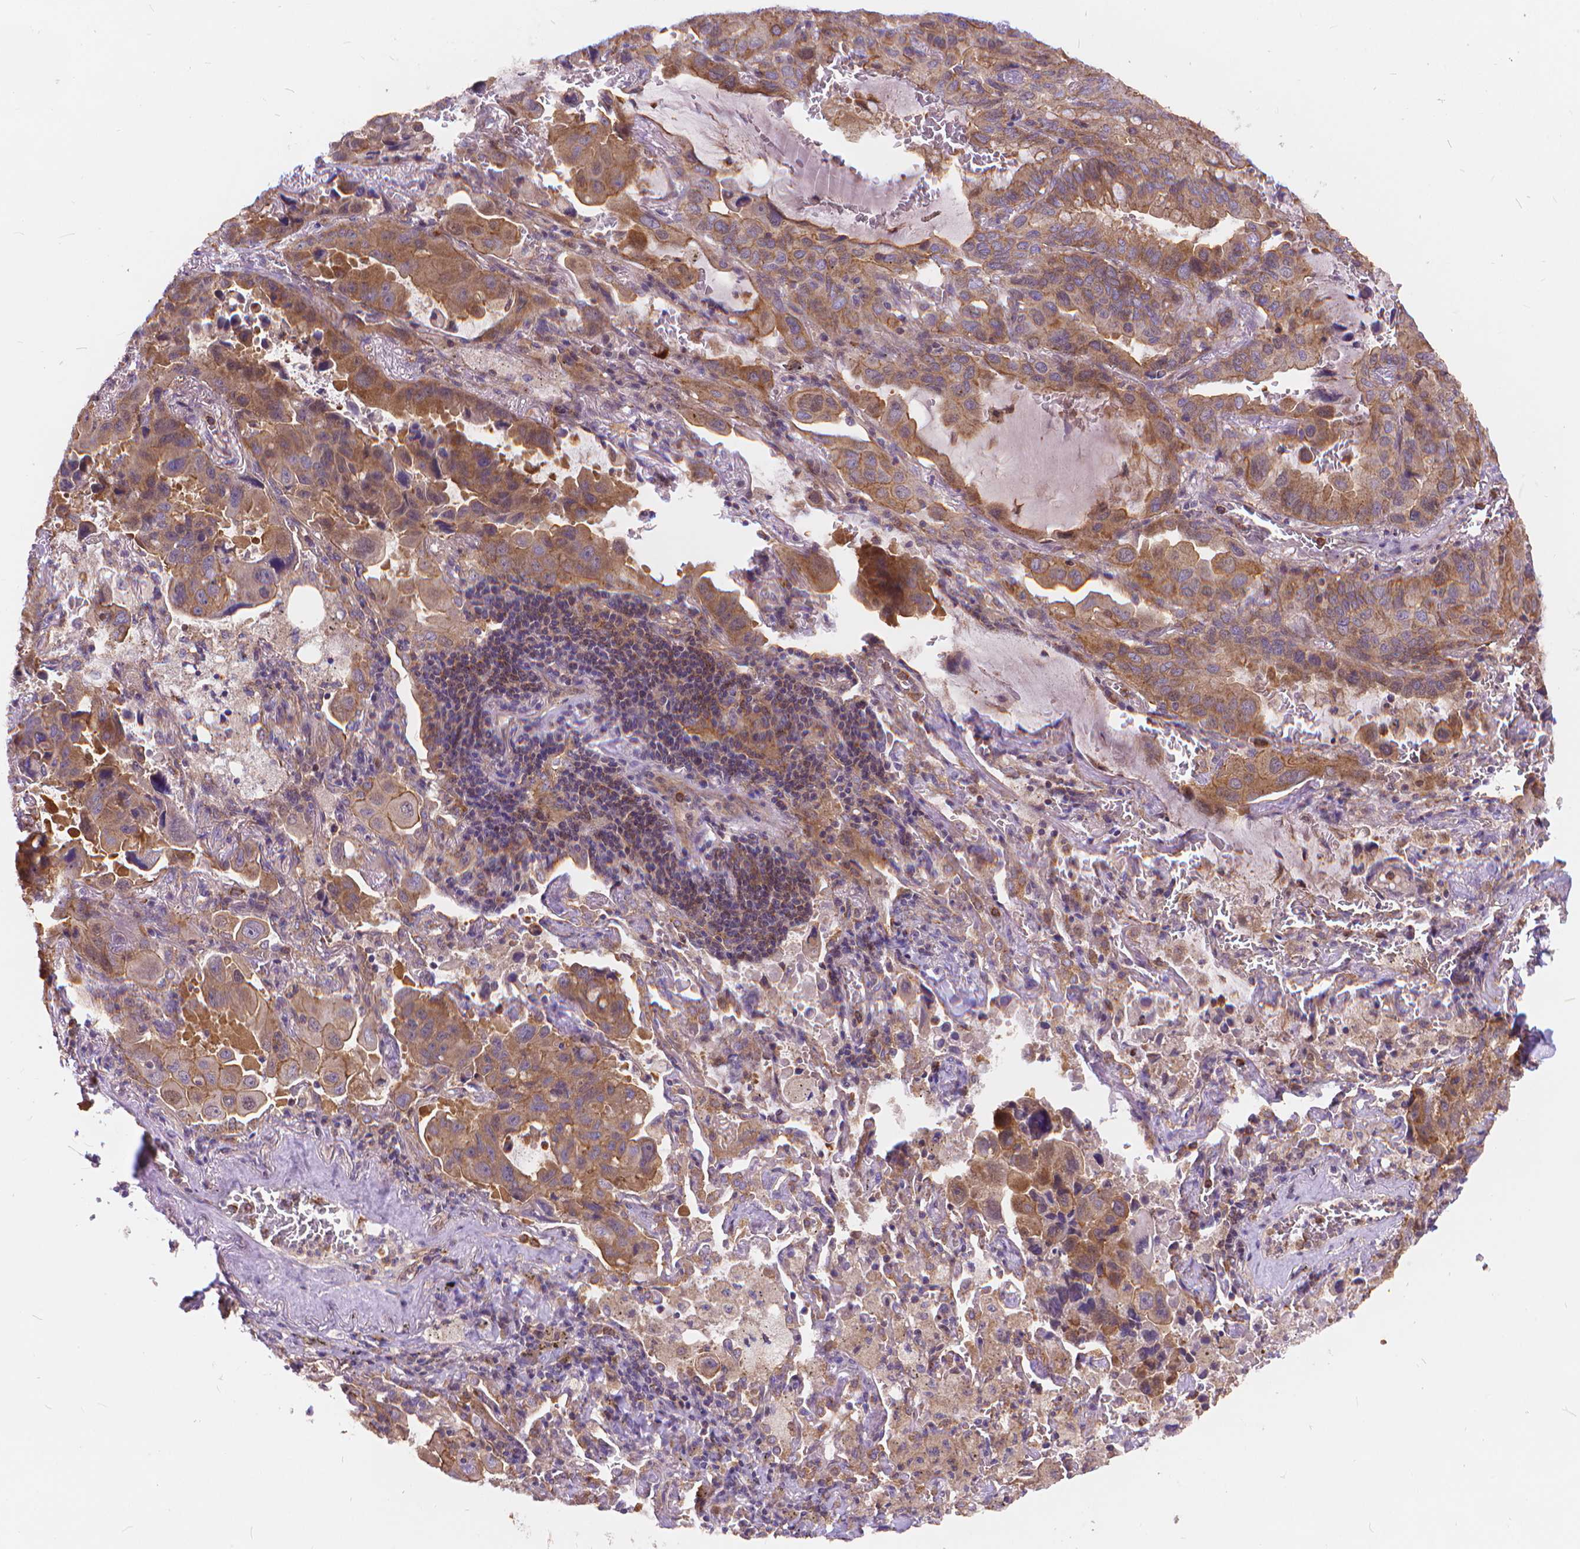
{"staining": {"intensity": "moderate", "quantity": ">75%", "location": "cytoplasmic/membranous"}, "tissue": "lung cancer", "cell_type": "Tumor cells", "image_type": "cancer", "snomed": [{"axis": "morphology", "description": "Adenocarcinoma, NOS"}, {"axis": "topography", "description": "Lung"}], "caption": "An immunohistochemistry image of neoplastic tissue is shown. Protein staining in brown shows moderate cytoplasmic/membranous positivity in lung cancer (adenocarcinoma) within tumor cells.", "gene": "ARAP1", "patient": {"sex": "male", "age": 64}}